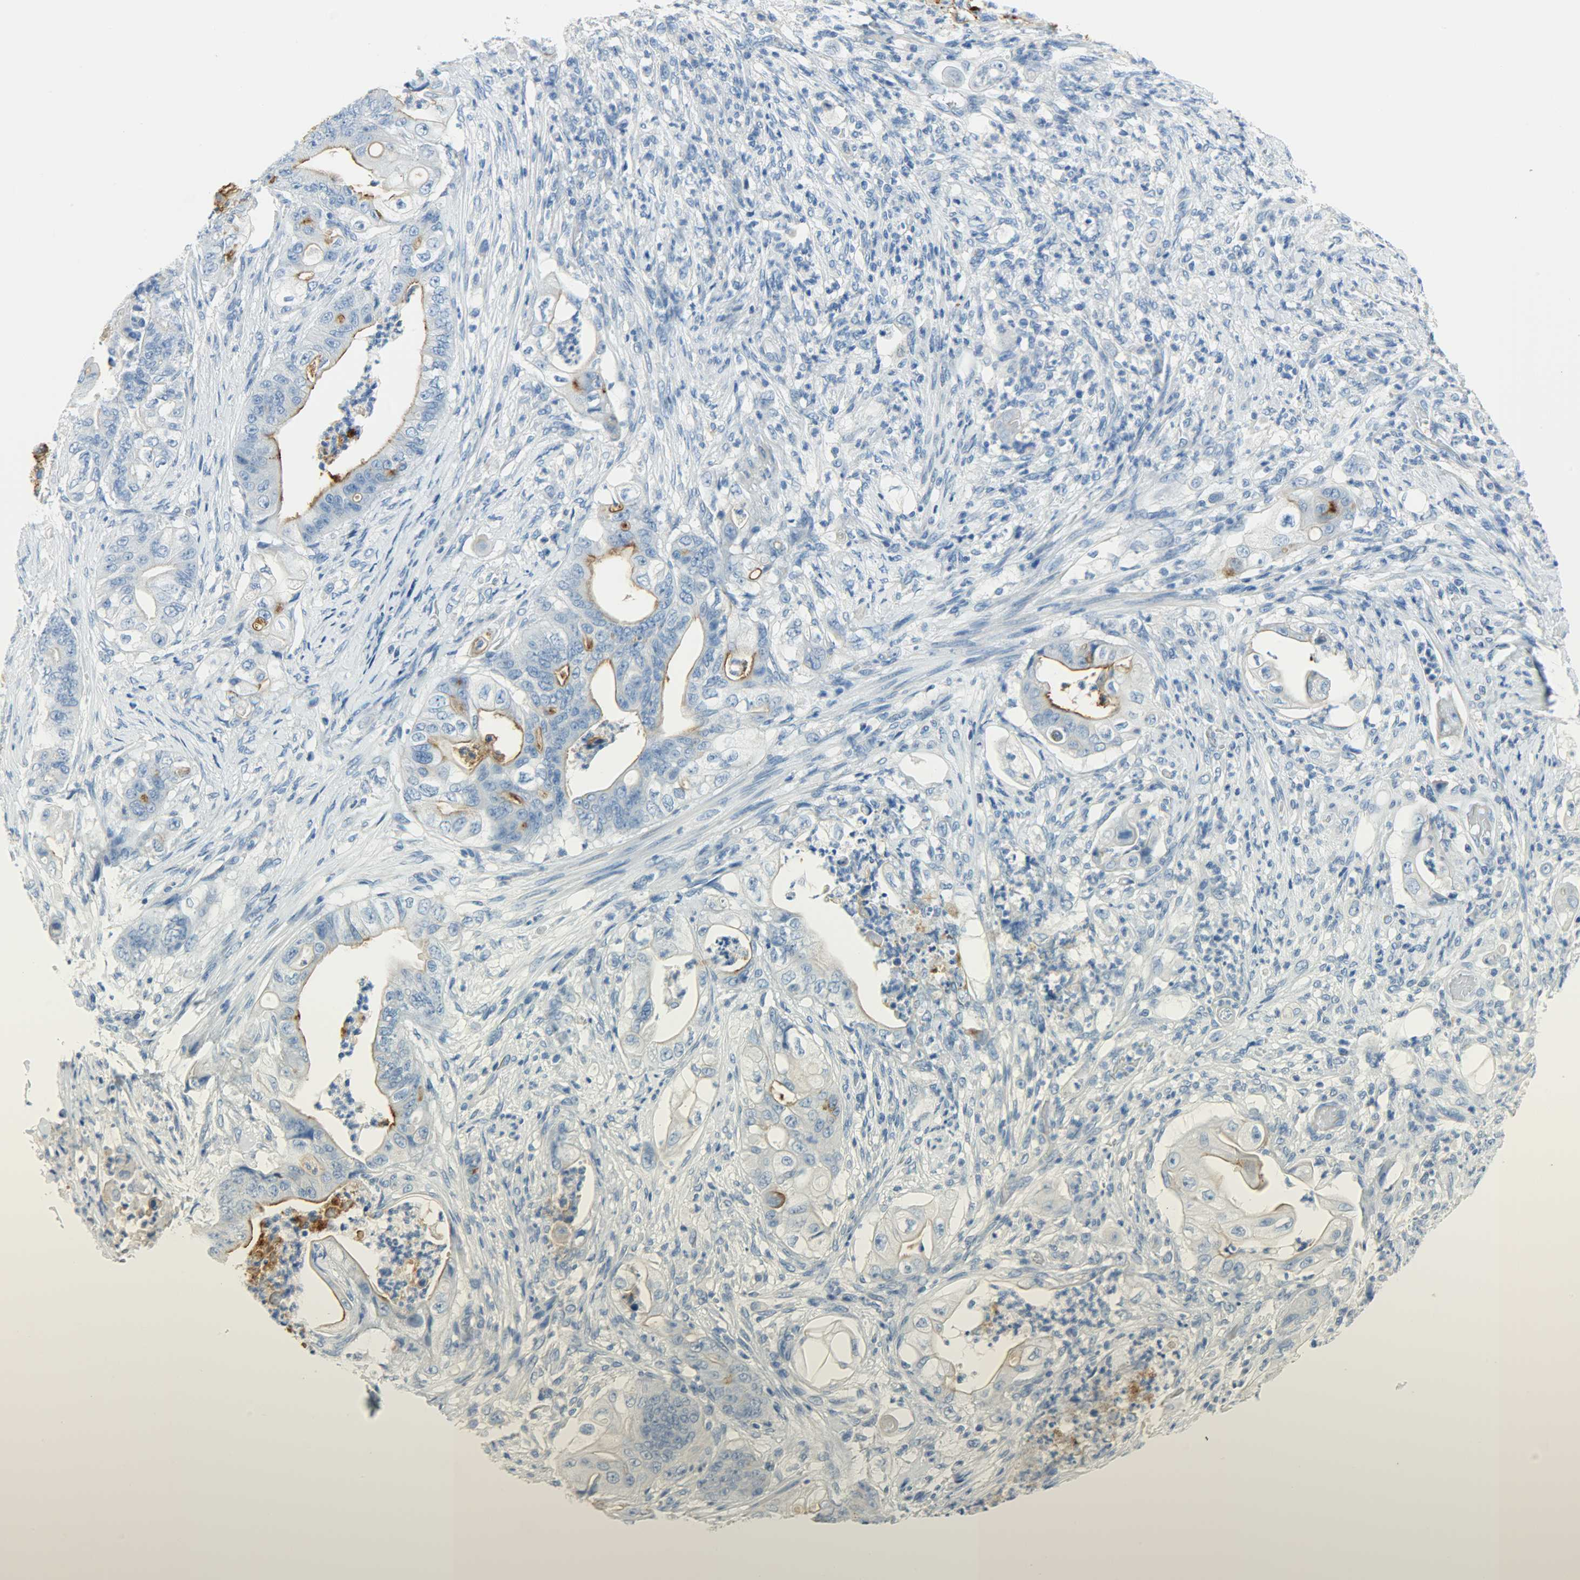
{"staining": {"intensity": "strong", "quantity": "<25%", "location": "cytoplasmic/membranous"}, "tissue": "stomach cancer", "cell_type": "Tumor cells", "image_type": "cancer", "snomed": [{"axis": "morphology", "description": "Adenocarcinoma, NOS"}, {"axis": "topography", "description": "Stomach"}], "caption": "Stomach cancer (adenocarcinoma) stained with DAB (3,3'-diaminobenzidine) immunohistochemistry displays medium levels of strong cytoplasmic/membranous expression in approximately <25% of tumor cells.", "gene": "PROM1", "patient": {"sex": "female", "age": 73}}